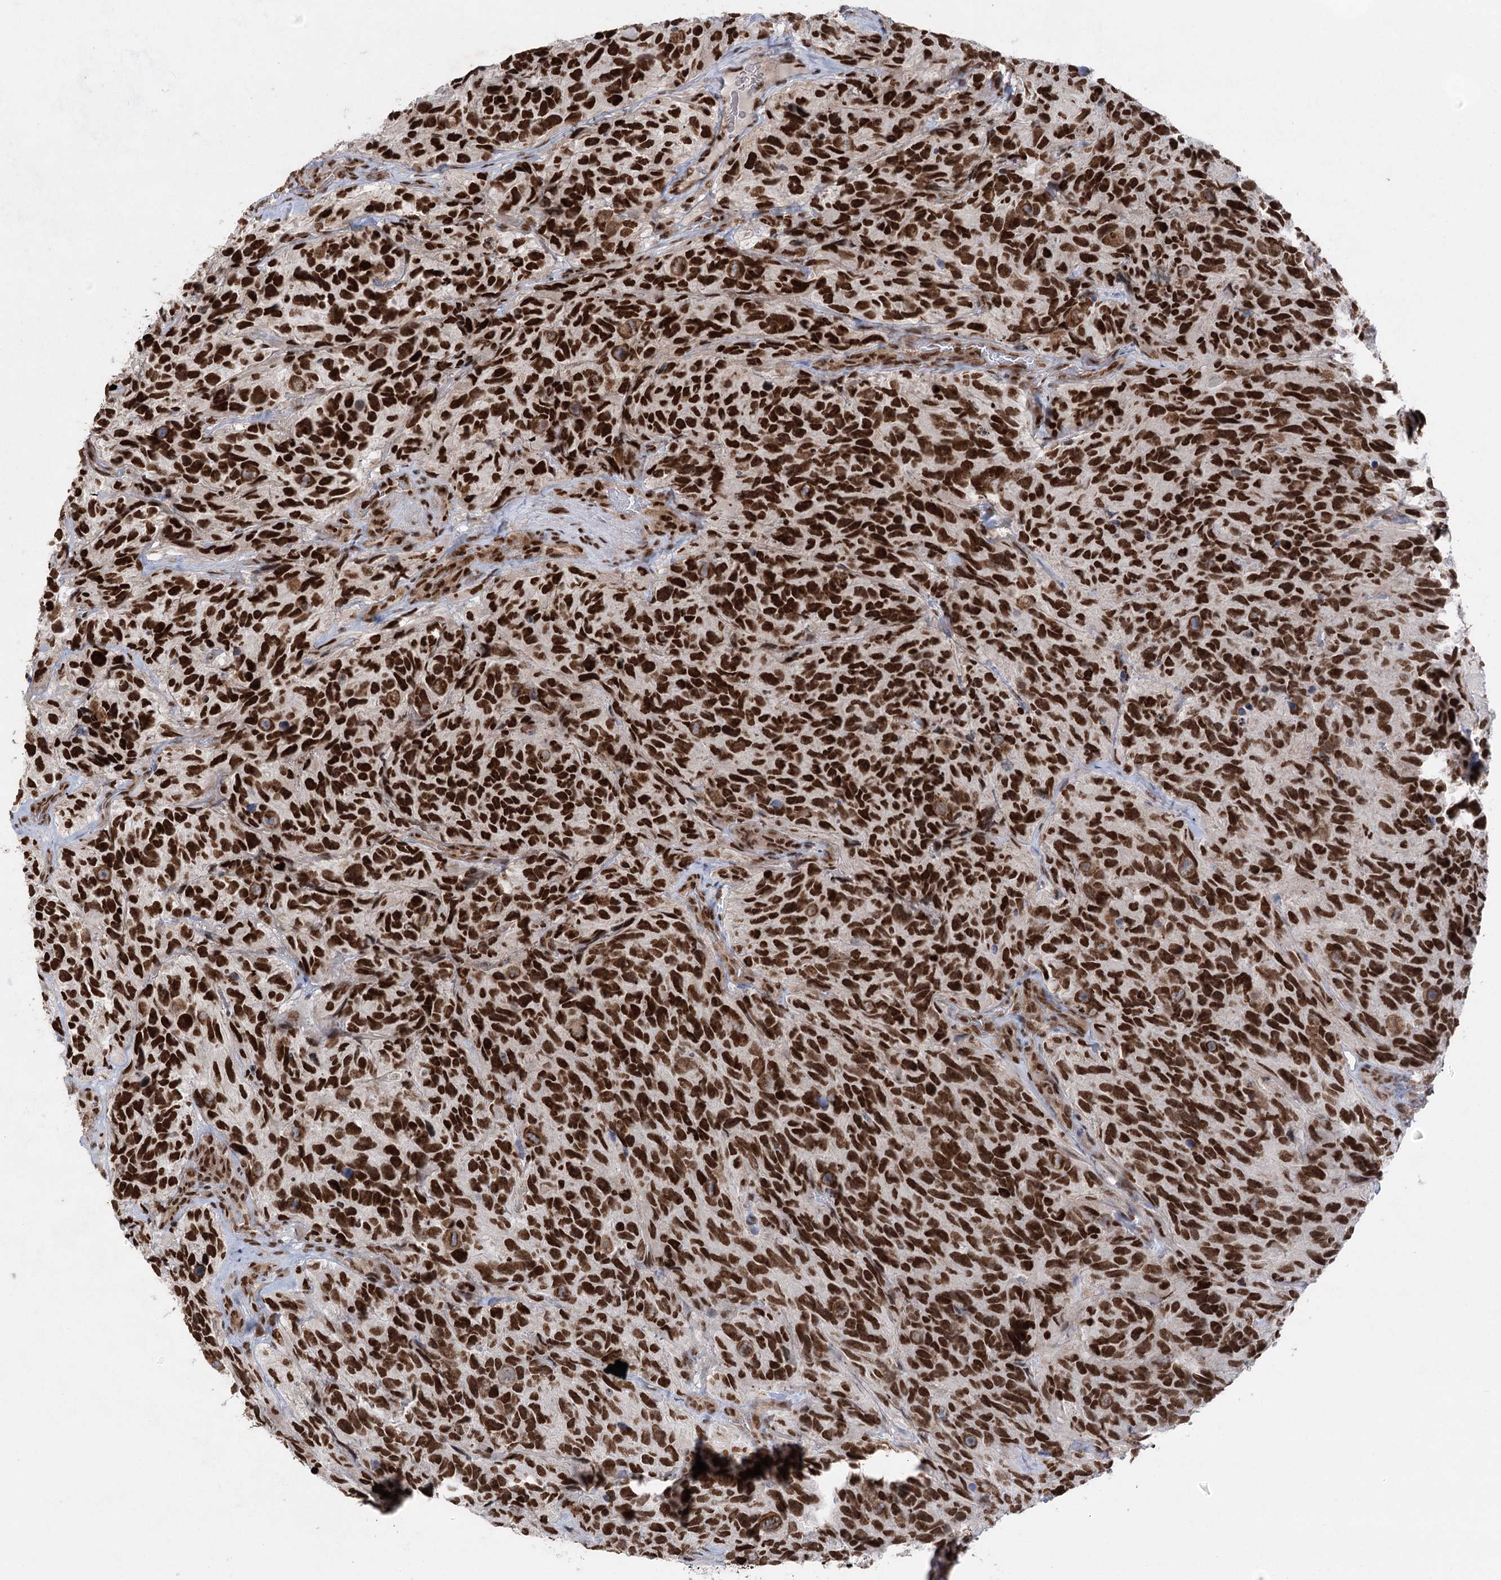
{"staining": {"intensity": "strong", "quantity": ">75%", "location": "nuclear"}, "tissue": "glioma", "cell_type": "Tumor cells", "image_type": "cancer", "snomed": [{"axis": "morphology", "description": "Glioma, malignant, High grade"}, {"axis": "topography", "description": "Brain"}], "caption": "High-magnification brightfield microscopy of malignant glioma (high-grade) stained with DAB (brown) and counterstained with hematoxylin (blue). tumor cells exhibit strong nuclear staining is present in approximately>75% of cells.", "gene": "ZCCHC8", "patient": {"sex": "male", "age": 69}}